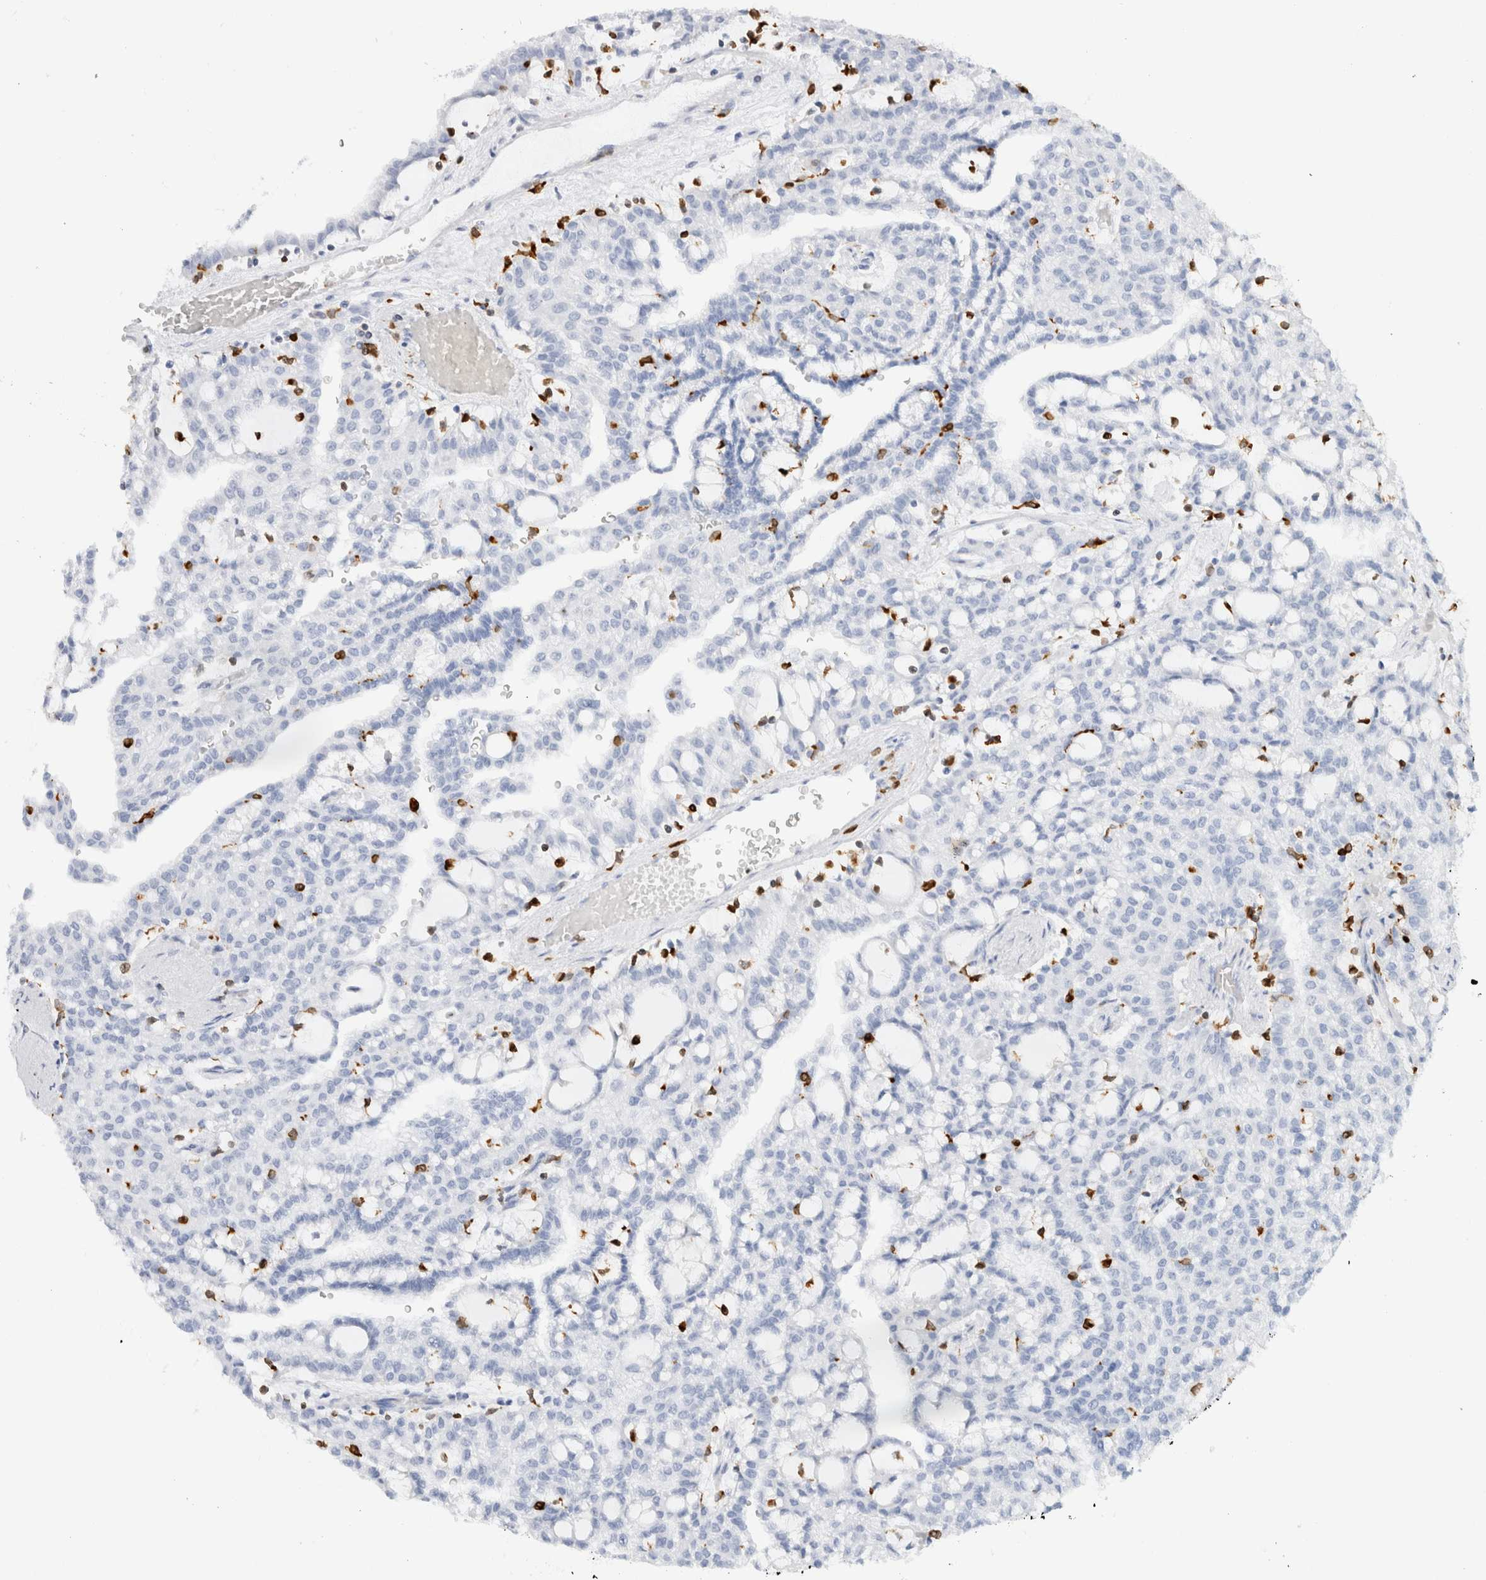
{"staining": {"intensity": "negative", "quantity": "none", "location": "none"}, "tissue": "renal cancer", "cell_type": "Tumor cells", "image_type": "cancer", "snomed": [{"axis": "morphology", "description": "Adenocarcinoma, NOS"}, {"axis": "topography", "description": "Kidney"}], "caption": "DAB immunohistochemical staining of human renal adenocarcinoma displays no significant staining in tumor cells.", "gene": "ALOX5AP", "patient": {"sex": "male", "age": 63}}